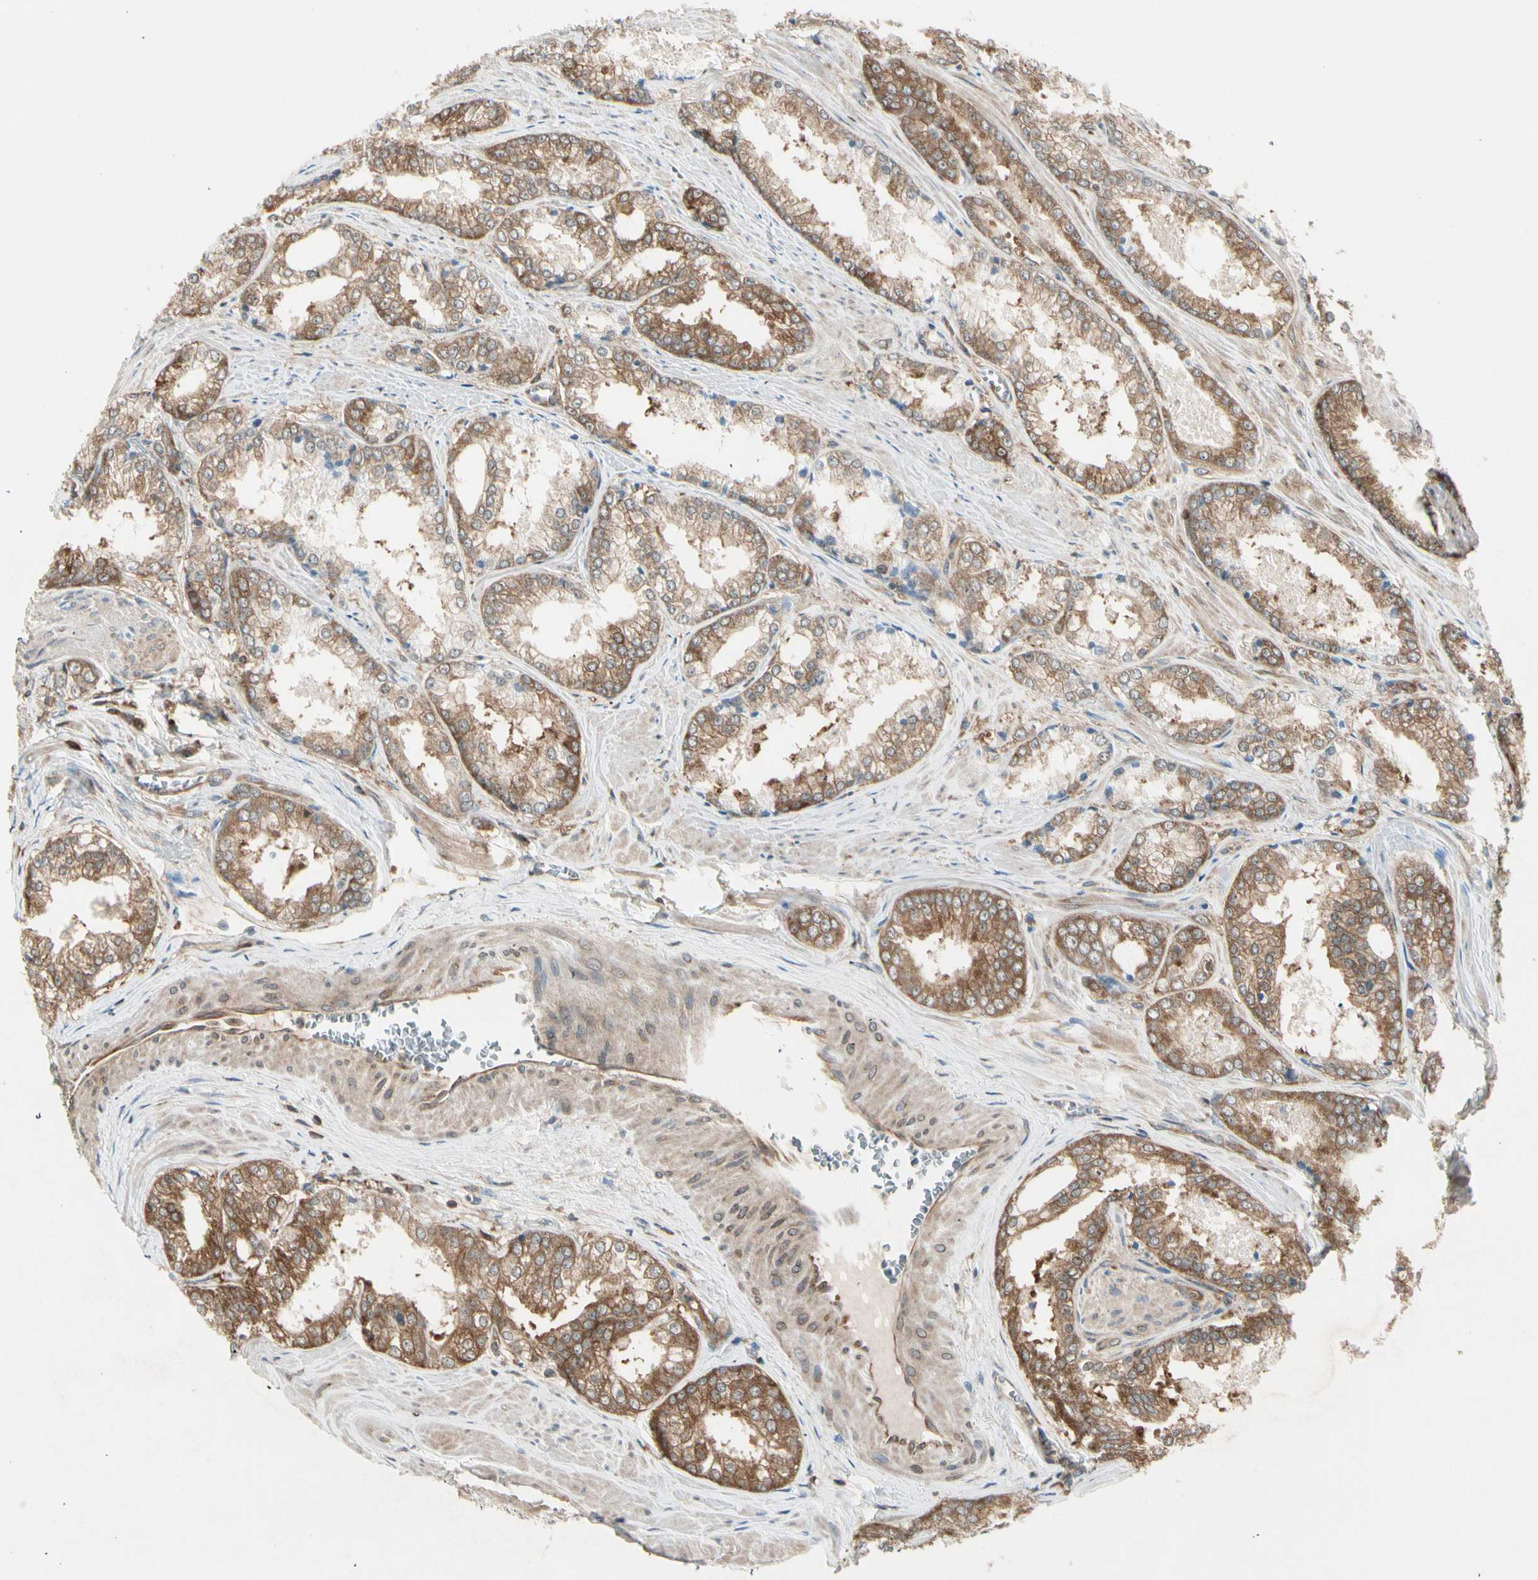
{"staining": {"intensity": "moderate", "quantity": ">75%", "location": "cytoplasmic/membranous"}, "tissue": "prostate cancer", "cell_type": "Tumor cells", "image_type": "cancer", "snomed": [{"axis": "morphology", "description": "Adenocarcinoma, Low grade"}, {"axis": "topography", "description": "Prostate"}], "caption": "This micrograph reveals IHC staining of human prostate low-grade adenocarcinoma, with medium moderate cytoplasmic/membranous staining in about >75% of tumor cells.", "gene": "OXSR1", "patient": {"sex": "male", "age": 64}}